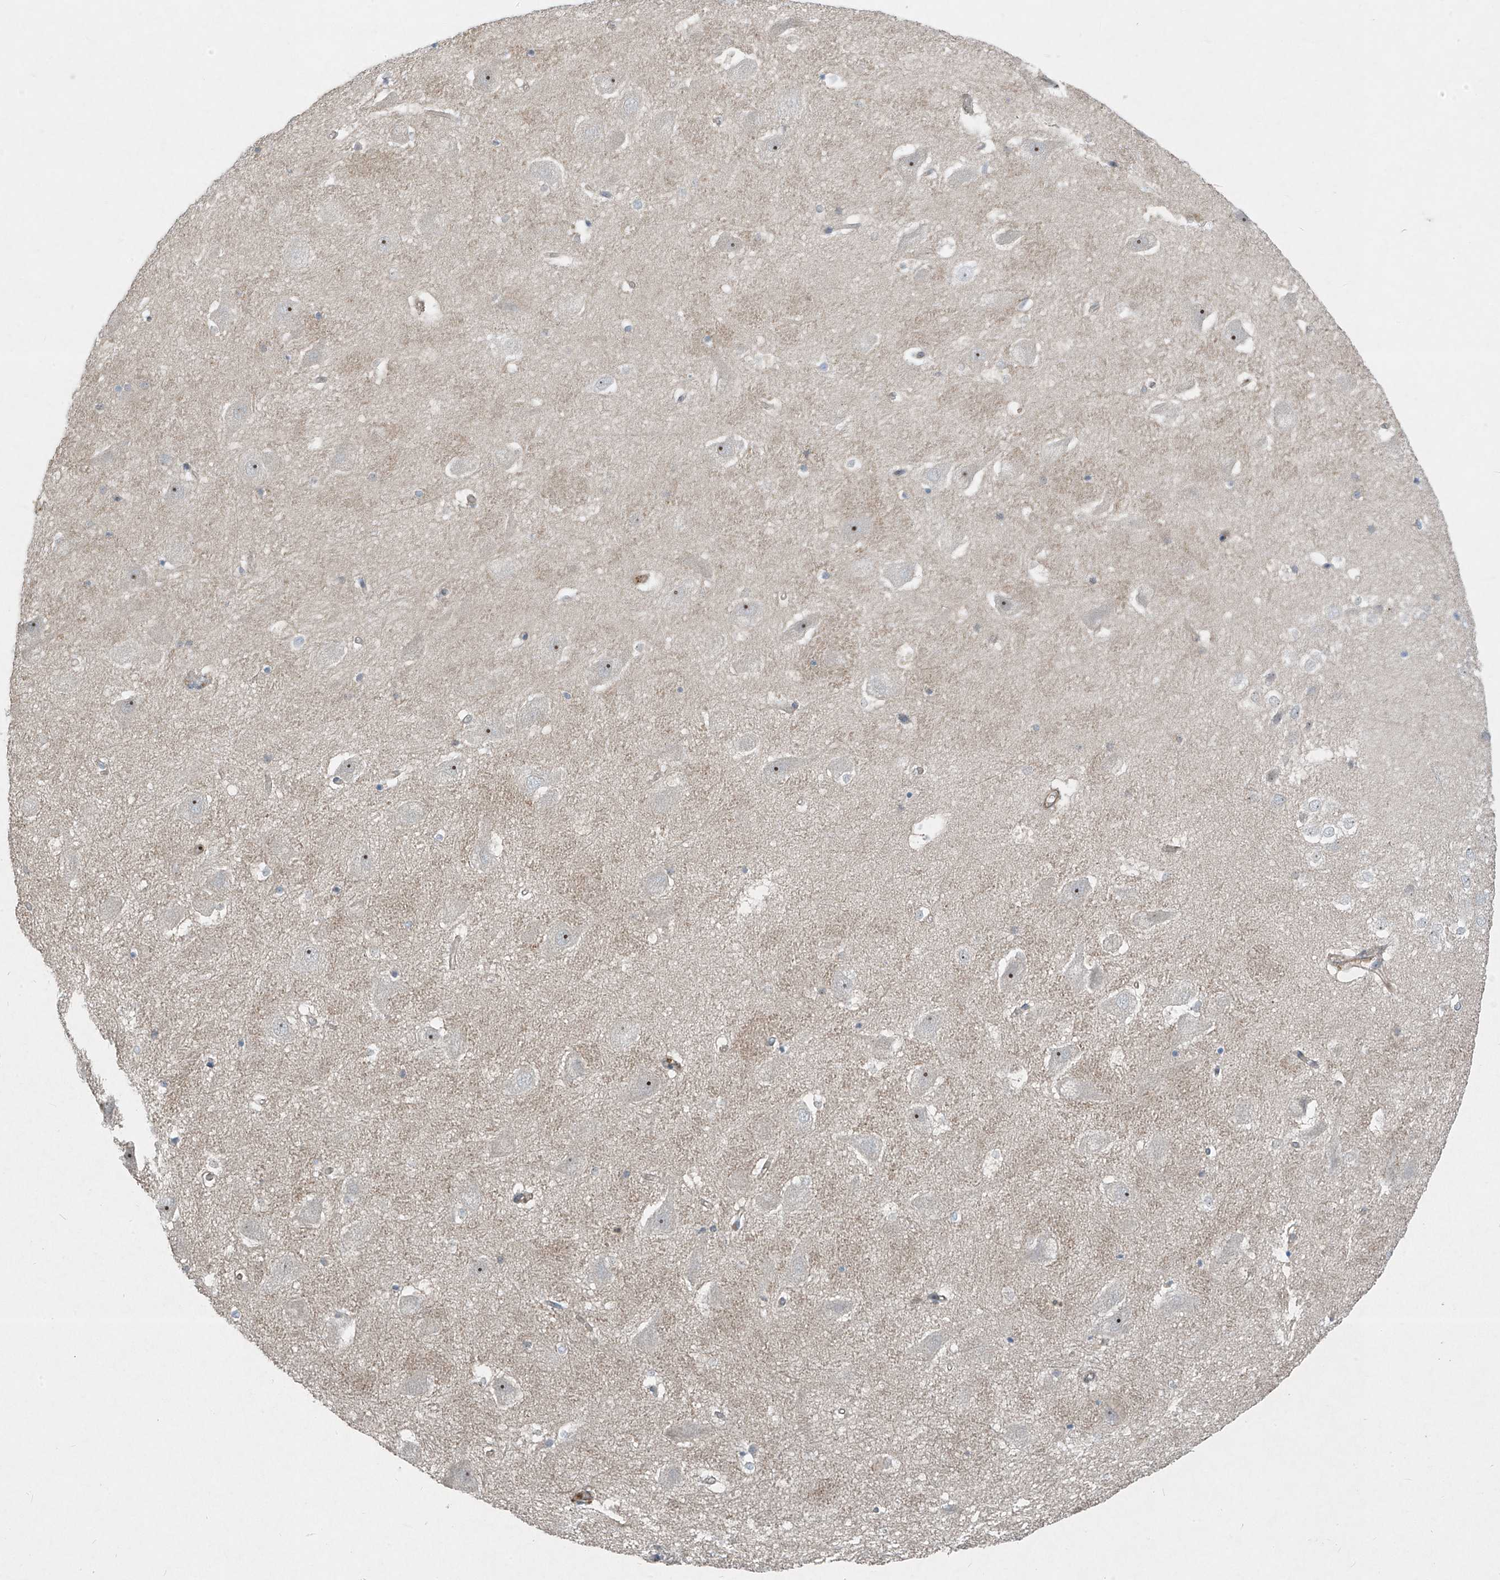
{"staining": {"intensity": "negative", "quantity": "none", "location": "none"}, "tissue": "hippocampus", "cell_type": "Glial cells", "image_type": "normal", "snomed": [{"axis": "morphology", "description": "Normal tissue, NOS"}, {"axis": "topography", "description": "Hippocampus"}], "caption": "Hippocampus was stained to show a protein in brown. There is no significant expression in glial cells.", "gene": "PPCS", "patient": {"sex": "female", "age": 52}}